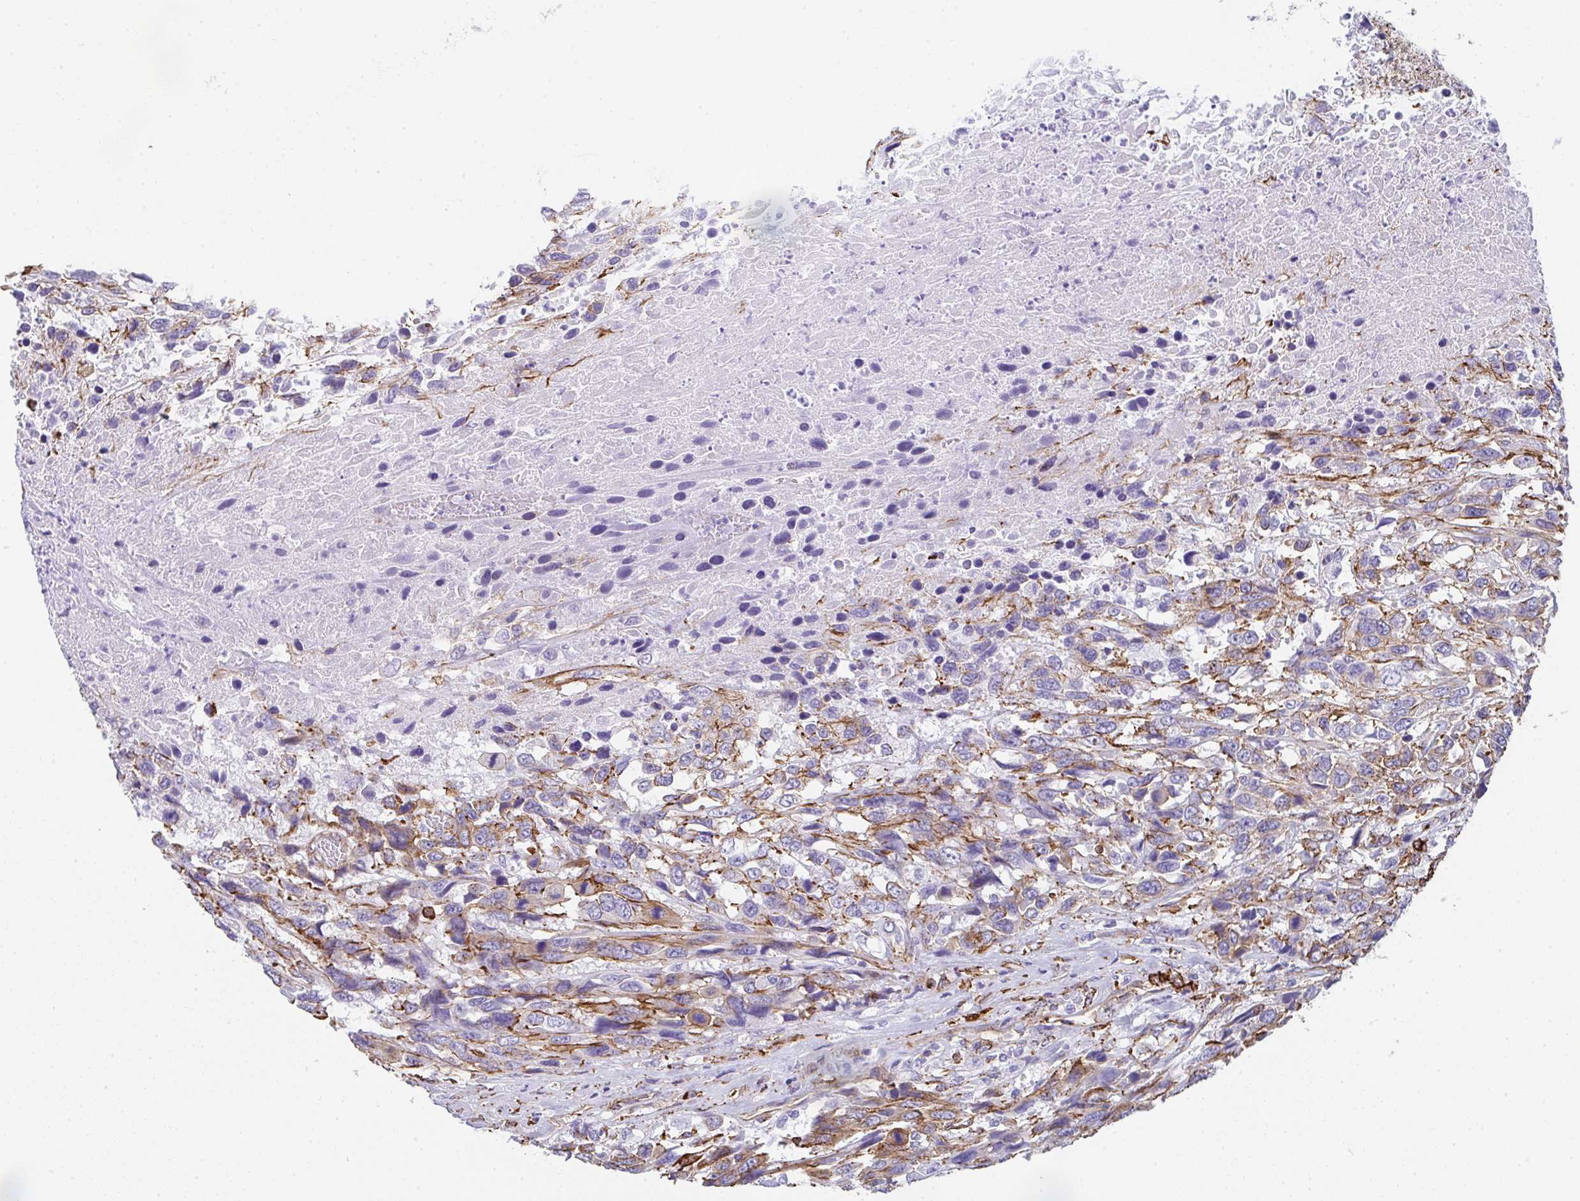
{"staining": {"intensity": "moderate", "quantity": "25%-75%", "location": "cytoplasmic/membranous"}, "tissue": "urothelial cancer", "cell_type": "Tumor cells", "image_type": "cancer", "snomed": [{"axis": "morphology", "description": "Urothelial carcinoma, High grade"}, {"axis": "topography", "description": "Urinary bladder"}], "caption": "A medium amount of moderate cytoplasmic/membranous expression is seen in approximately 25%-75% of tumor cells in urothelial cancer tissue.", "gene": "DBN1", "patient": {"sex": "female", "age": 70}}